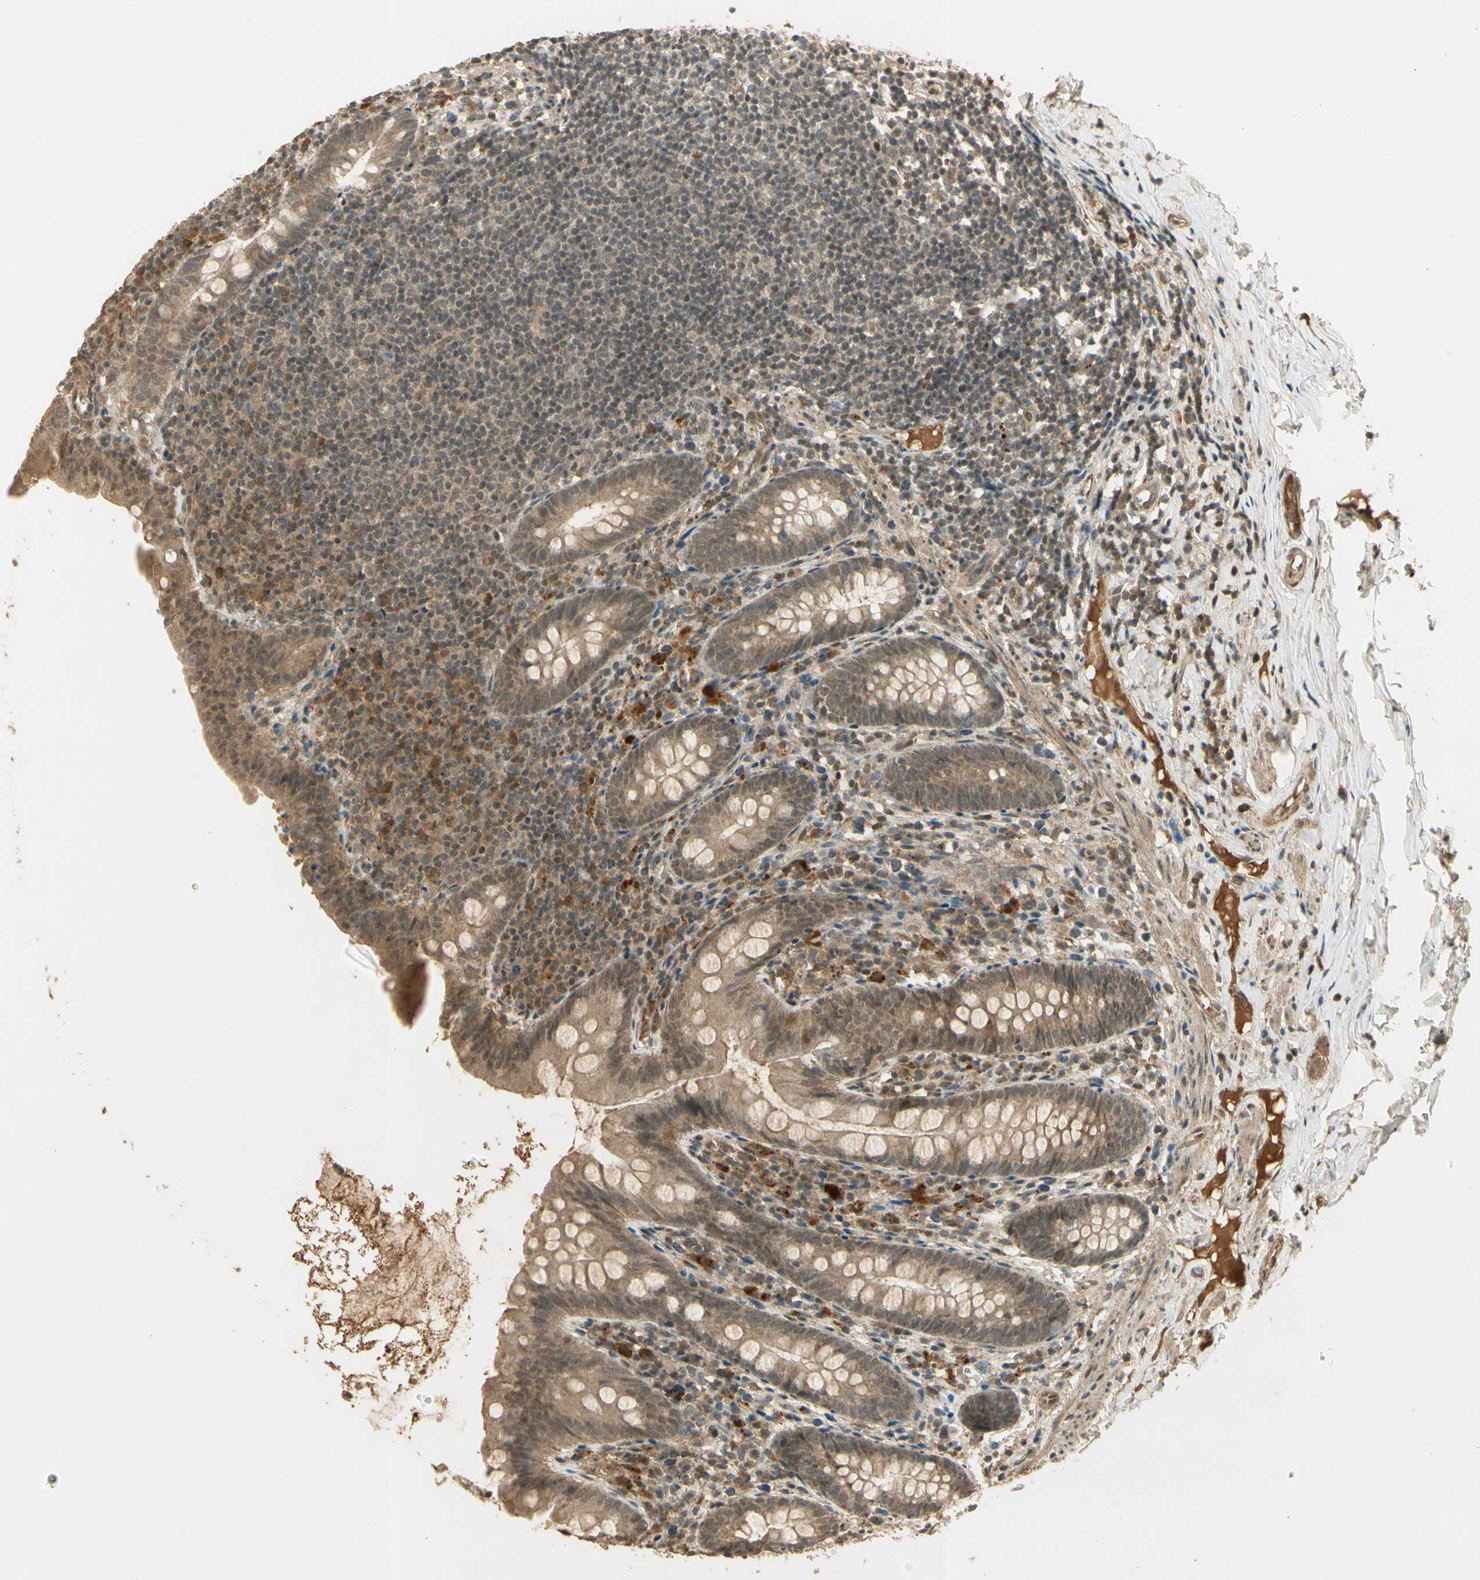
{"staining": {"intensity": "moderate", "quantity": ">75%", "location": "cytoplasmic/membranous"}, "tissue": "appendix", "cell_type": "Glandular cells", "image_type": "normal", "snomed": [{"axis": "morphology", "description": "Normal tissue, NOS"}, {"axis": "topography", "description": "Appendix"}], "caption": "Brown immunohistochemical staining in normal human appendix demonstrates moderate cytoplasmic/membranous staining in about >75% of glandular cells. The staining was performed using DAB, with brown indicating positive protein expression. Nuclei are stained blue with hematoxylin.", "gene": "GMEB2", "patient": {"sex": "male", "age": 52}}